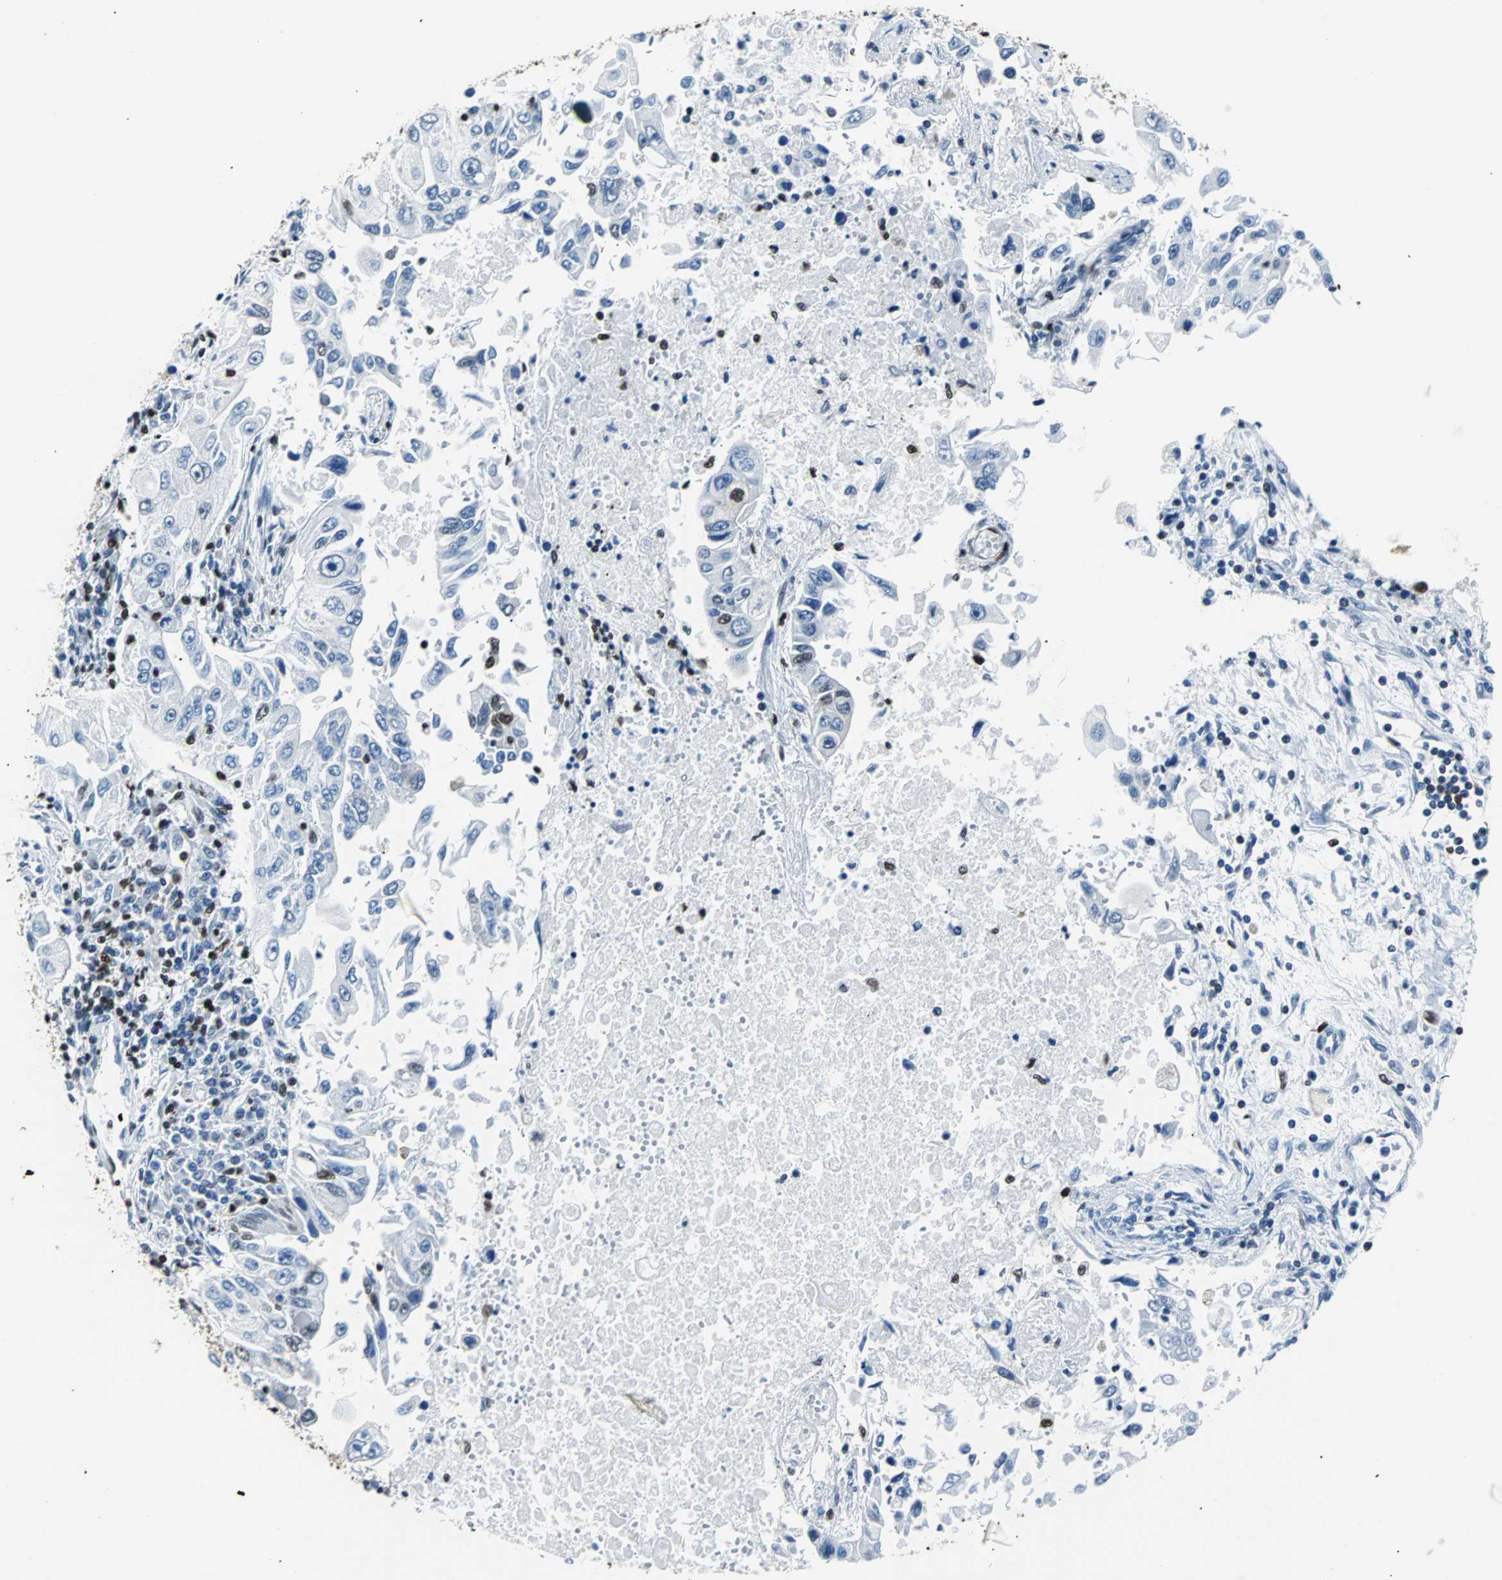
{"staining": {"intensity": "moderate", "quantity": "<25%", "location": "nuclear"}, "tissue": "lung cancer", "cell_type": "Tumor cells", "image_type": "cancer", "snomed": [{"axis": "morphology", "description": "Adenocarcinoma, NOS"}, {"axis": "topography", "description": "Lung"}], "caption": "DAB (3,3'-diaminobenzidine) immunohistochemical staining of lung cancer (adenocarcinoma) demonstrates moderate nuclear protein expression in approximately <25% of tumor cells. (IHC, brightfield microscopy, high magnification).", "gene": "FUBP1", "patient": {"sex": "male", "age": 84}}